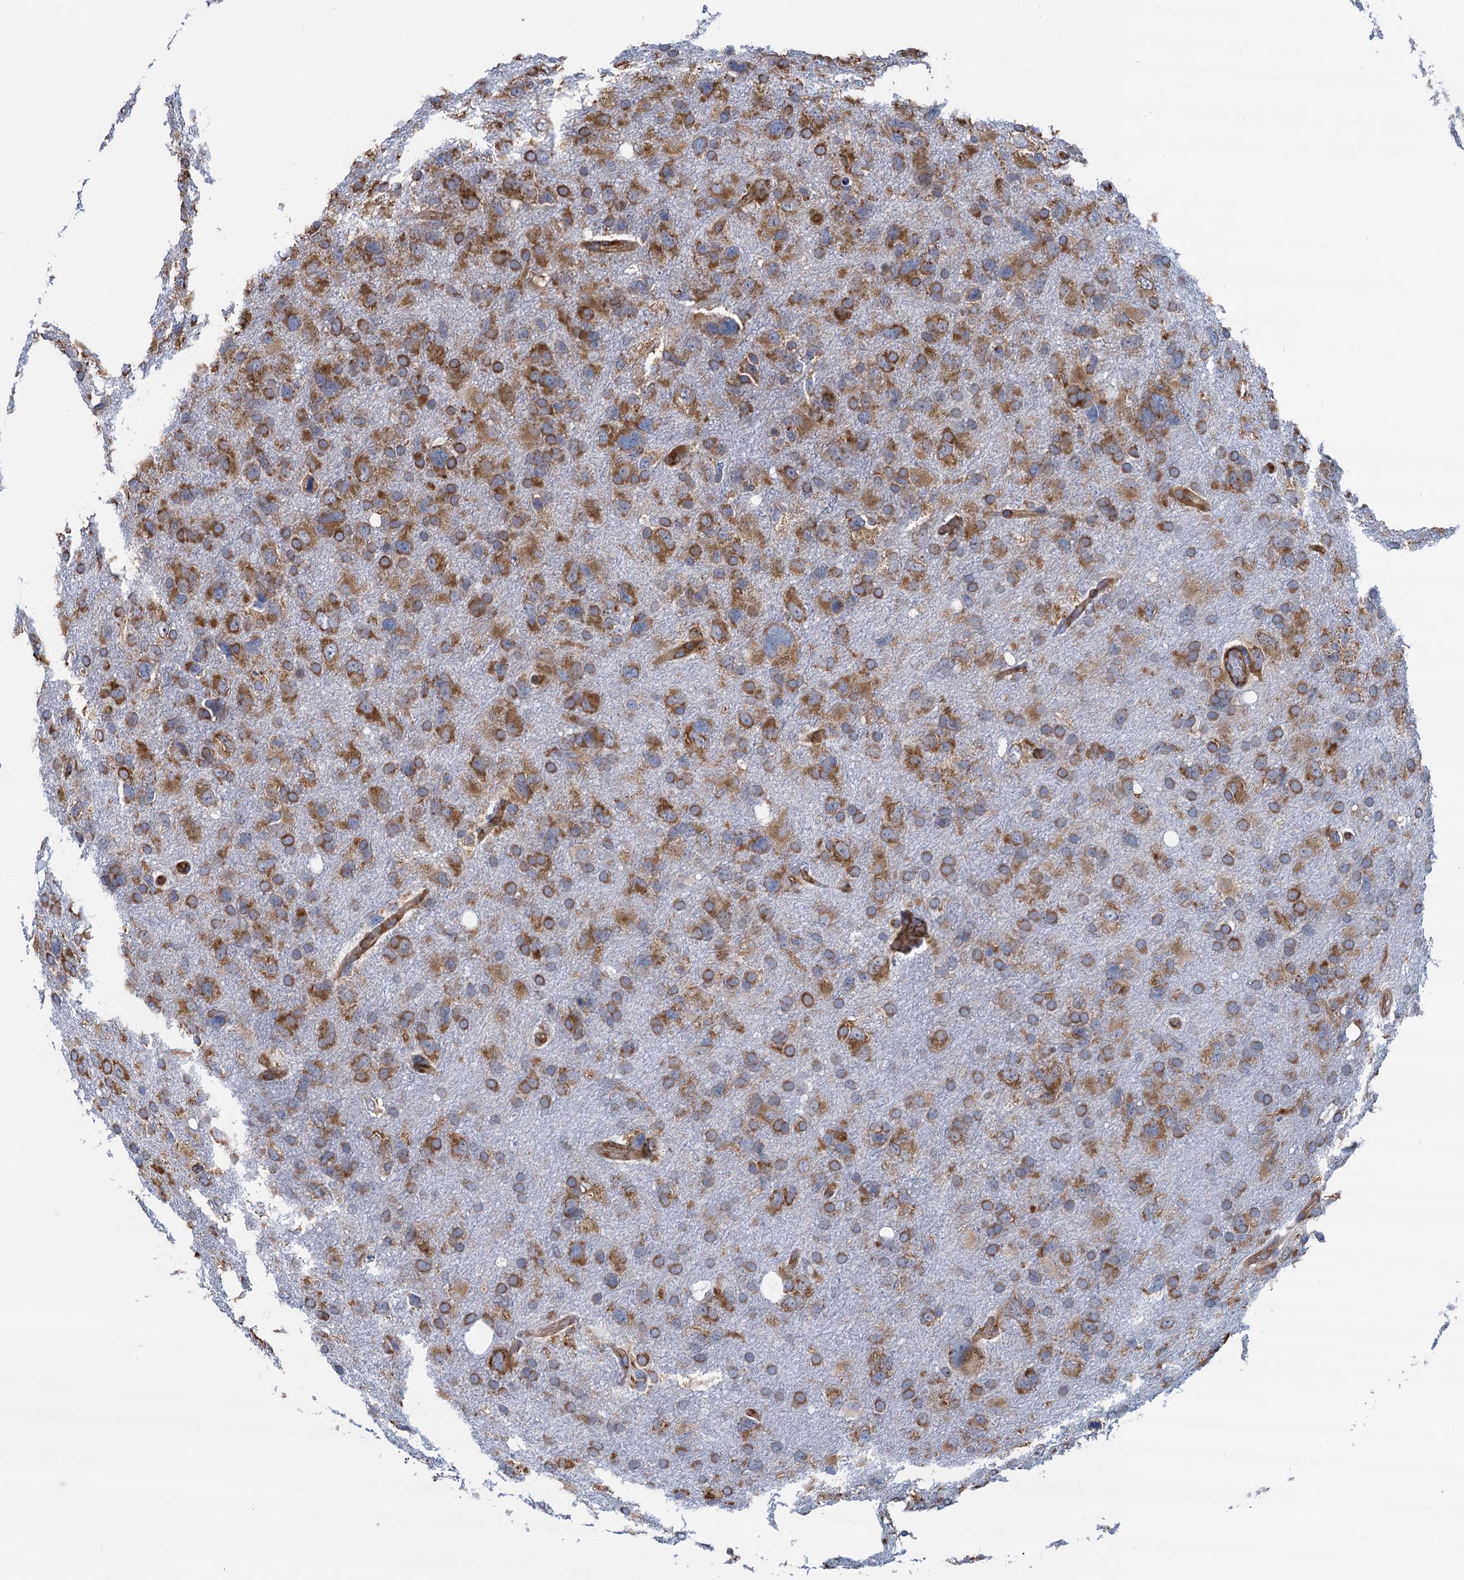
{"staining": {"intensity": "moderate", "quantity": ">75%", "location": "cytoplasmic/membranous"}, "tissue": "glioma", "cell_type": "Tumor cells", "image_type": "cancer", "snomed": [{"axis": "morphology", "description": "Glioma, malignant, High grade"}, {"axis": "topography", "description": "Brain"}], "caption": "Protein expression analysis of glioma exhibits moderate cytoplasmic/membranous positivity in about >75% of tumor cells. The staining was performed using DAB to visualize the protein expression in brown, while the nuclei were stained in blue with hematoxylin (Magnification: 20x).", "gene": "SLC12A7", "patient": {"sex": "male", "age": 61}}